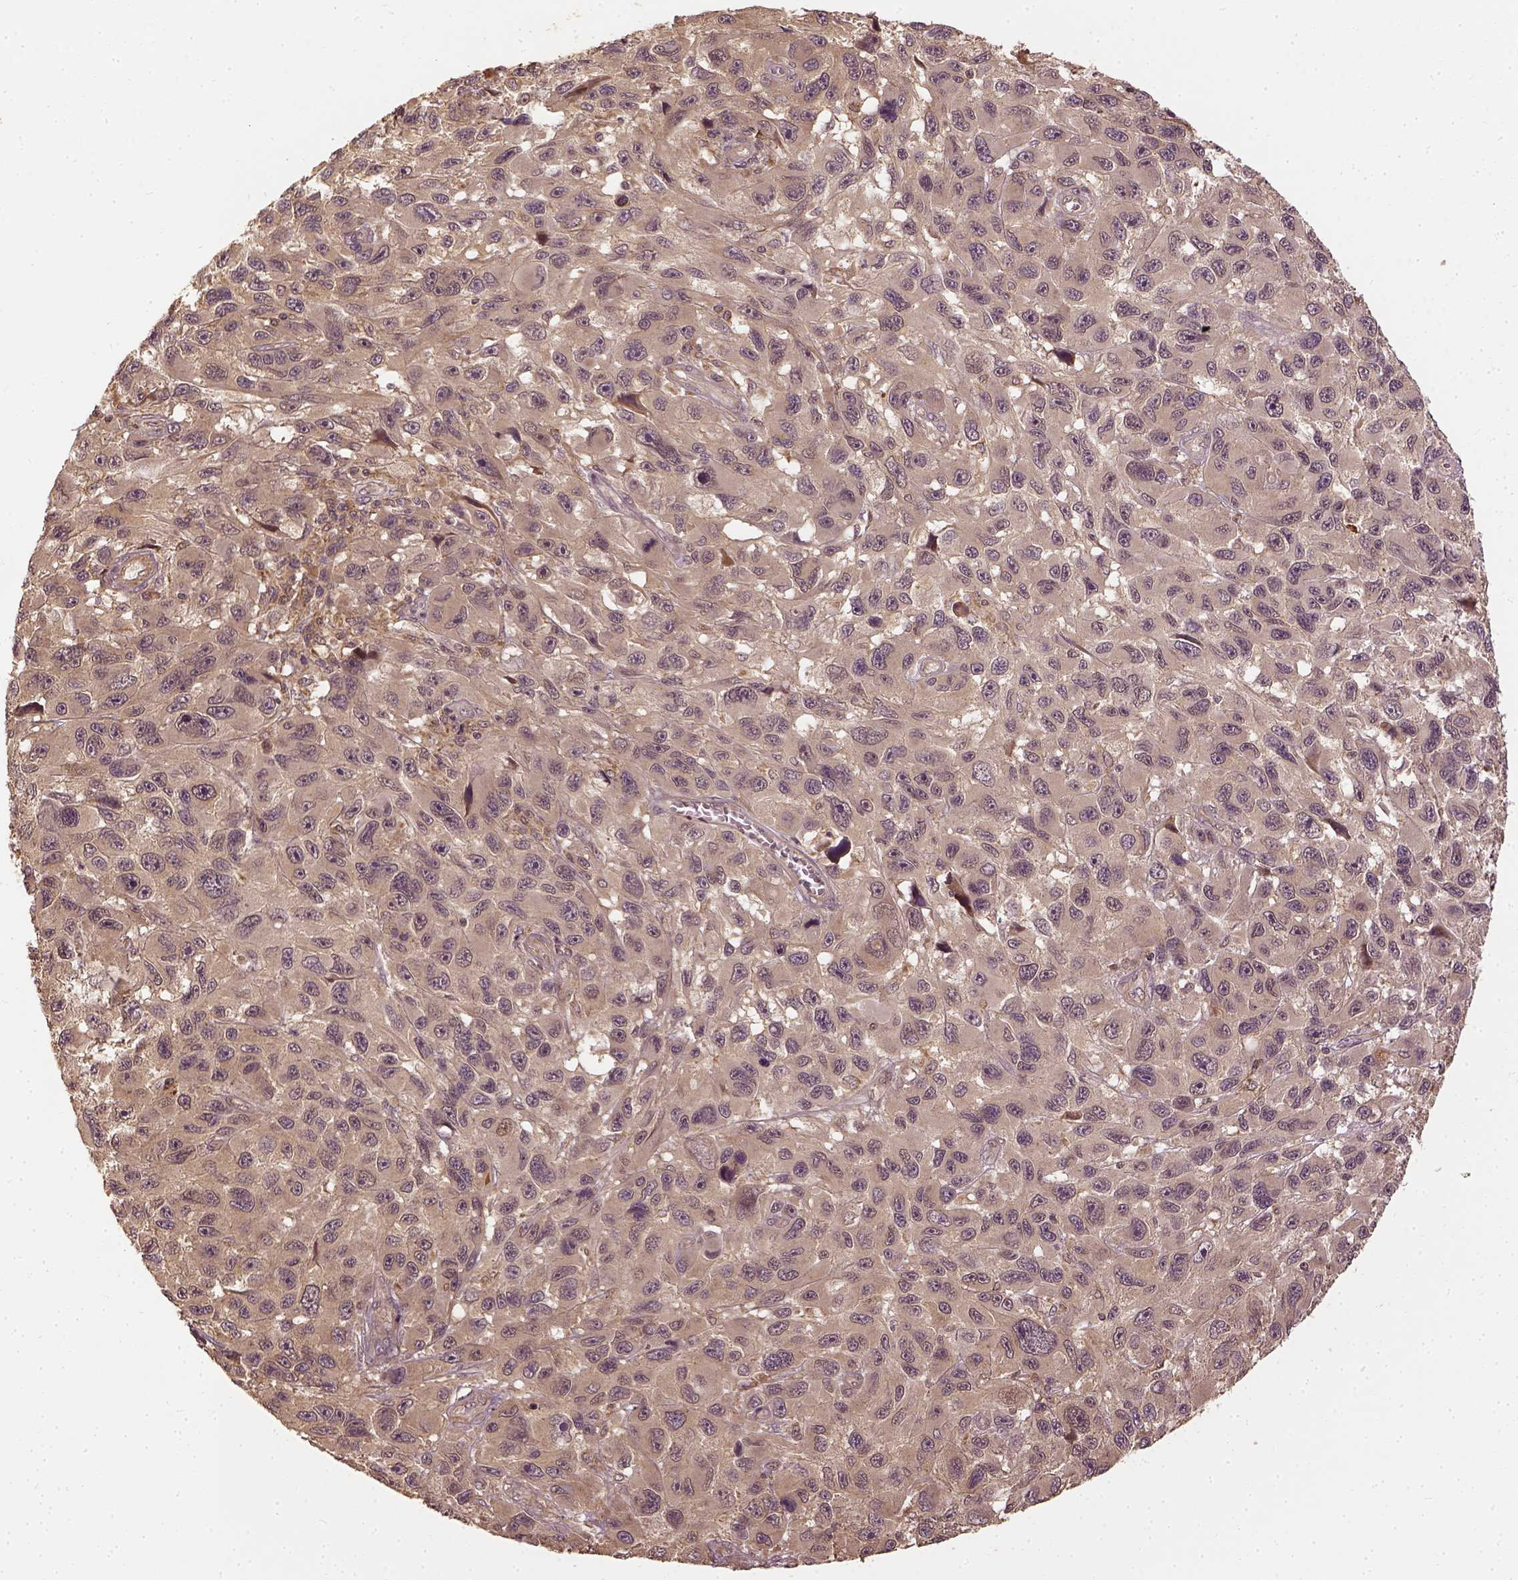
{"staining": {"intensity": "weak", "quantity": "25%-75%", "location": "cytoplasmic/membranous"}, "tissue": "melanoma", "cell_type": "Tumor cells", "image_type": "cancer", "snomed": [{"axis": "morphology", "description": "Malignant melanoma, NOS"}, {"axis": "topography", "description": "Skin"}], "caption": "This photomicrograph exhibits immunohistochemistry staining of melanoma, with low weak cytoplasmic/membranous staining in approximately 25%-75% of tumor cells.", "gene": "VEGFA", "patient": {"sex": "male", "age": 53}}